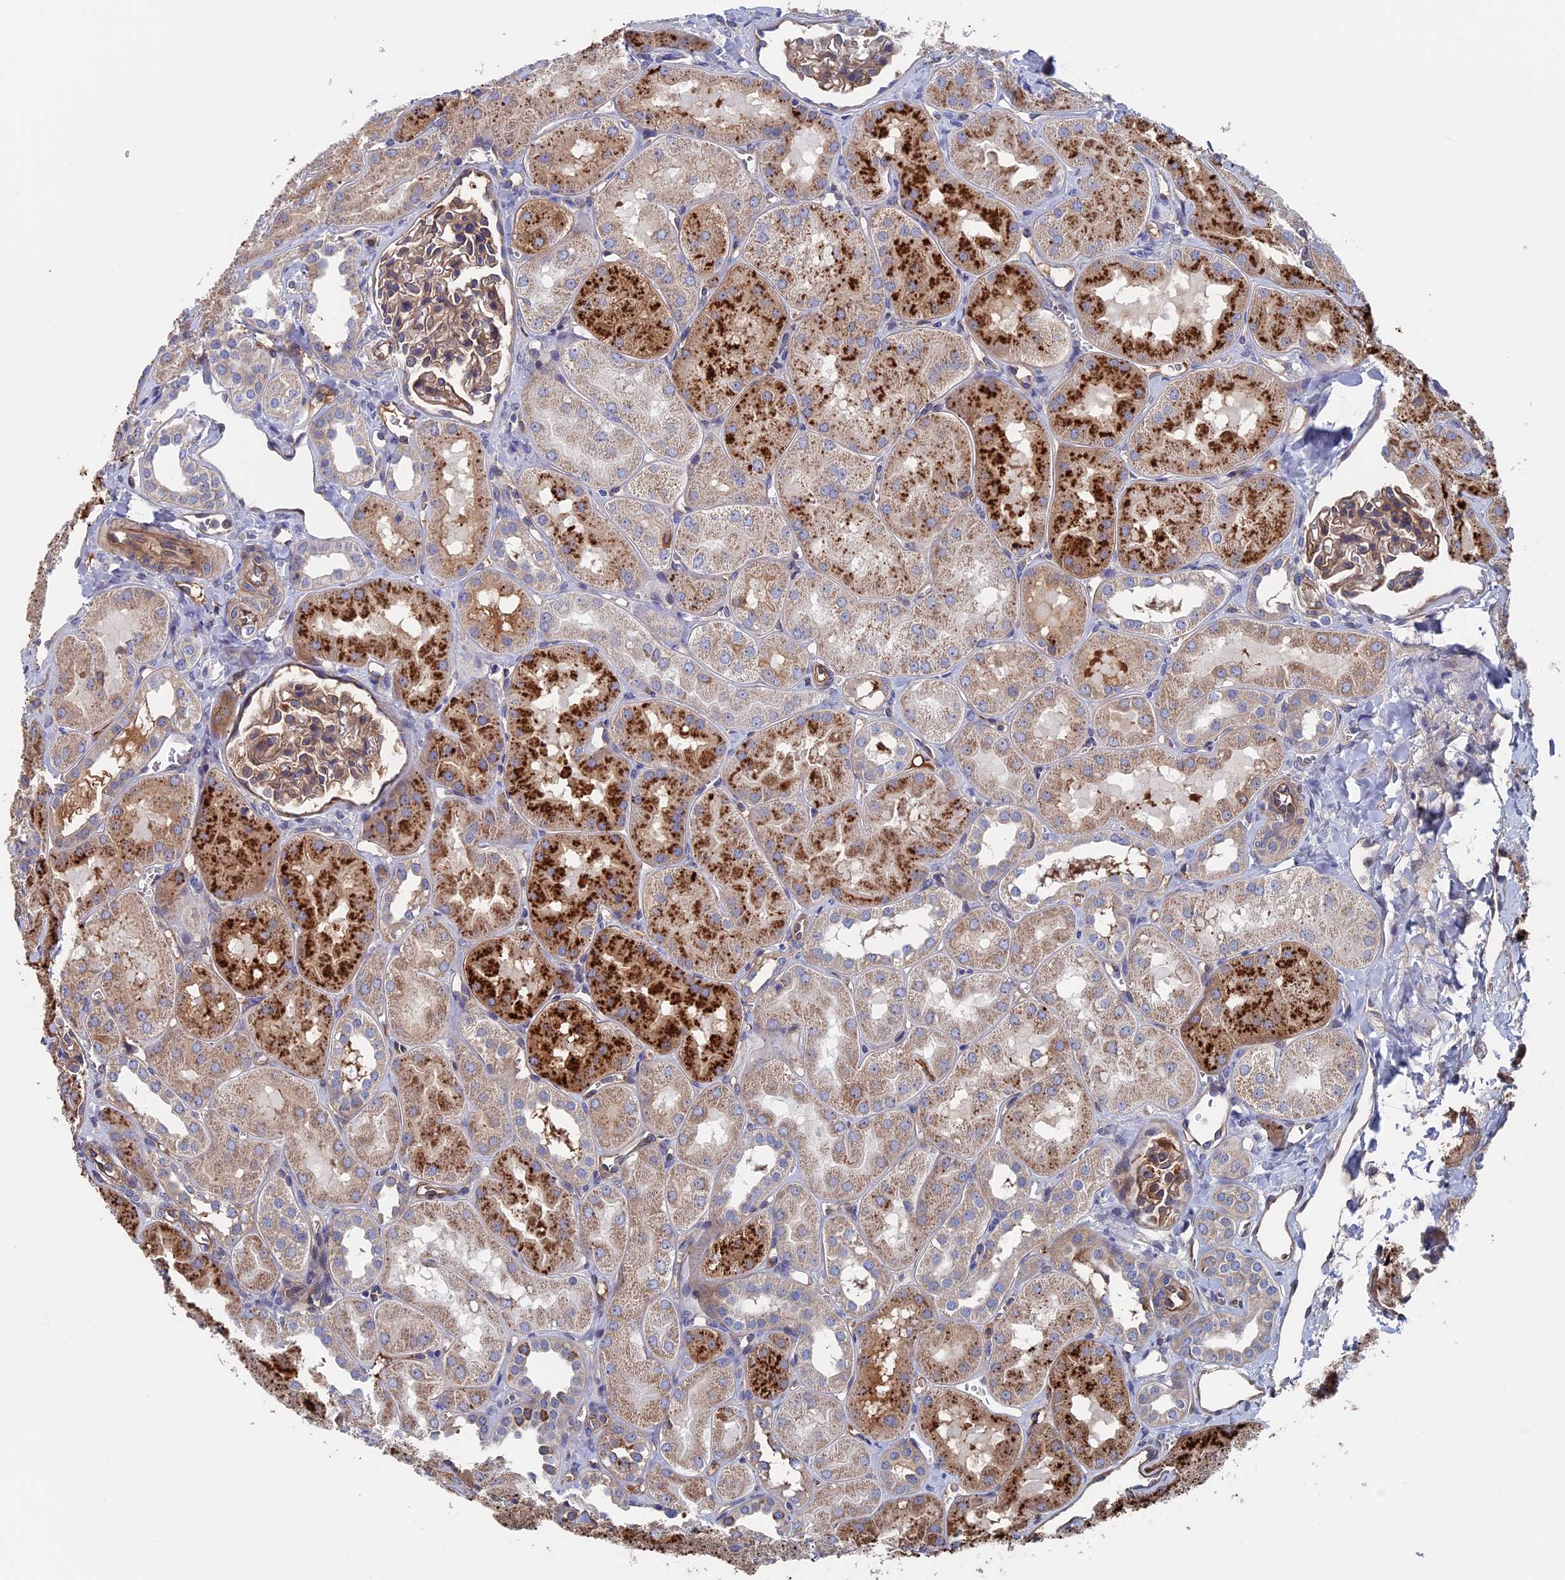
{"staining": {"intensity": "weak", "quantity": ">75%", "location": "cytoplasmic/membranous"}, "tissue": "kidney", "cell_type": "Cells in glomeruli", "image_type": "normal", "snomed": [{"axis": "morphology", "description": "Normal tissue, NOS"}, {"axis": "topography", "description": "Kidney"}, {"axis": "topography", "description": "Urinary bladder"}], "caption": "A micrograph of kidney stained for a protein reveals weak cytoplasmic/membranous brown staining in cells in glomeruli.", "gene": "RPUSD1", "patient": {"sex": "male", "age": 16}}